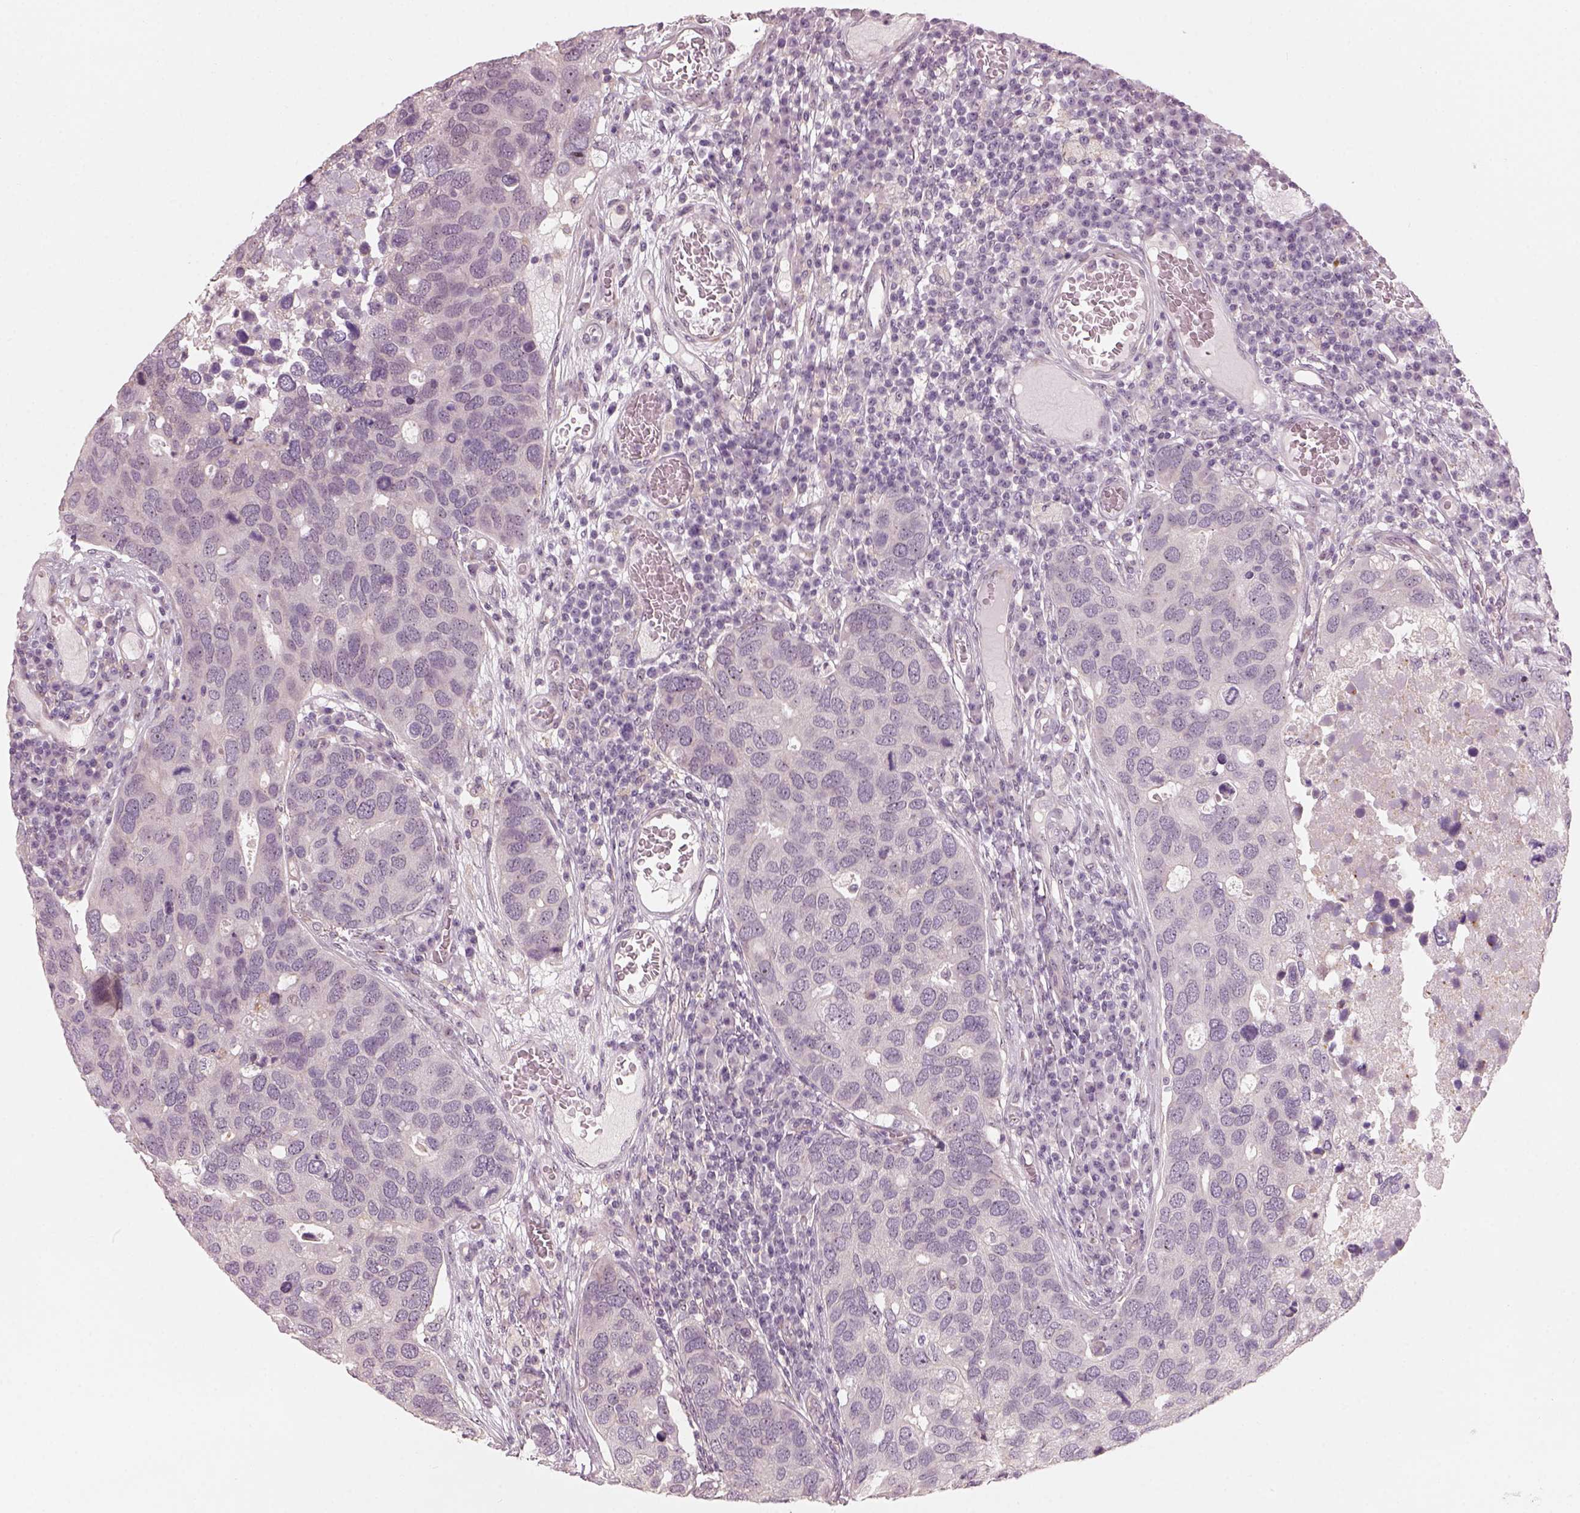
{"staining": {"intensity": "negative", "quantity": "none", "location": "none"}, "tissue": "breast cancer", "cell_type": "Tumor cells", "image_type": "cancer", "snomed": [{"axis": "morphology", "description": "Duct carcinoma"}, {"axis": "topography", "description": "Breast"}], "caption": "Histopathology image shows no significant protein expression in tumor cells of breast cancer.", "gene": "CDS1", "patient": {"sex": "female", "age": 83}}